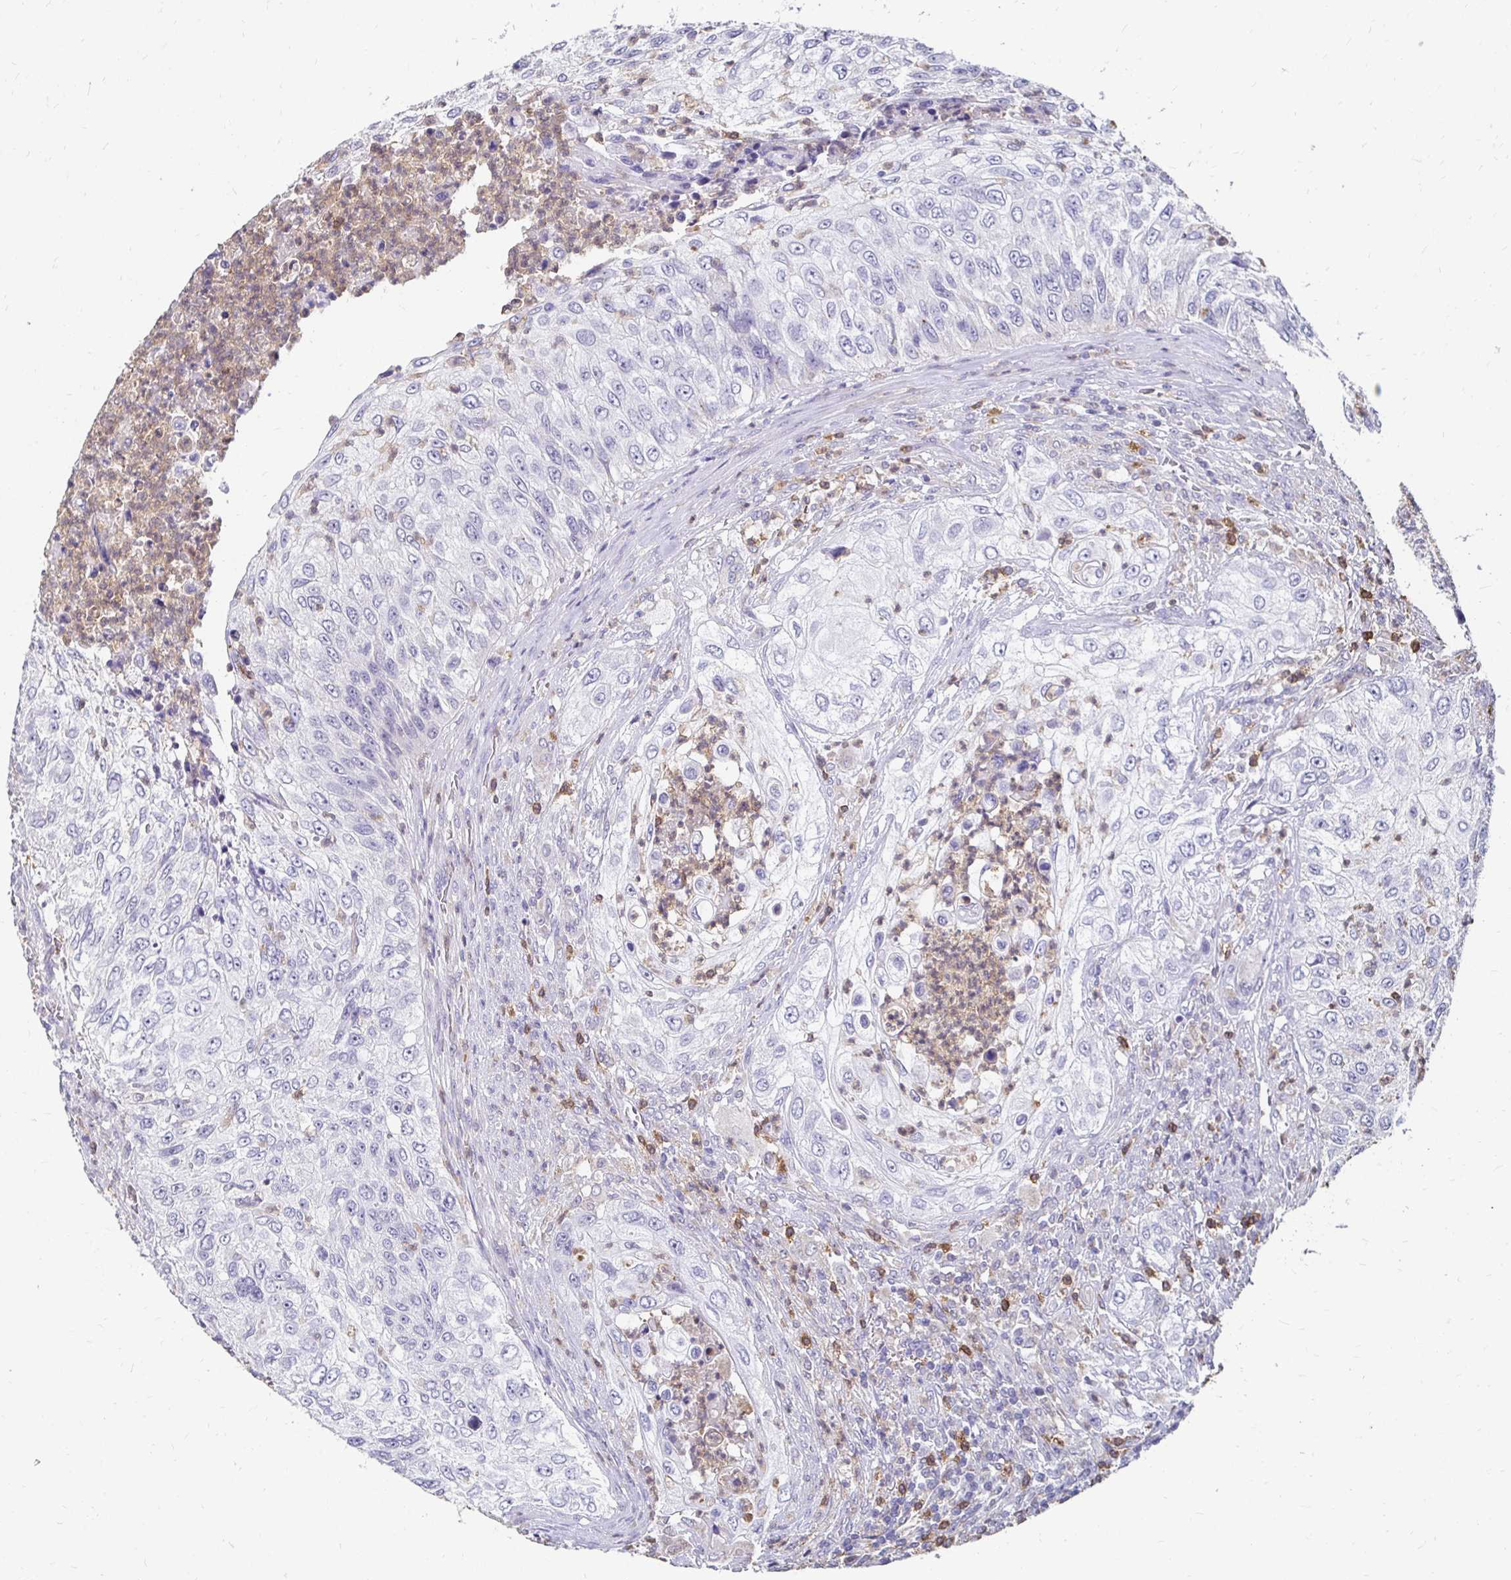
{"staining": {"intensity": "negative", "quantity": "none", "location": "none"}, "tissue": "urothelial cancer", "cell_type": "Tumor cells", "image_type": "cancer", "snomed": [{"axis": "morphology", "description": "Urothelial carcinoma, High grade"}, {"axis": "topography", "description": "Urinary bladder"}], "caption": "A micrograph of high-grade urothelial carcinoma stained for a protein shows no brown staining in tumor cells.", "gene": "GK2", "patient": {"sex": "female", "age": 60}}